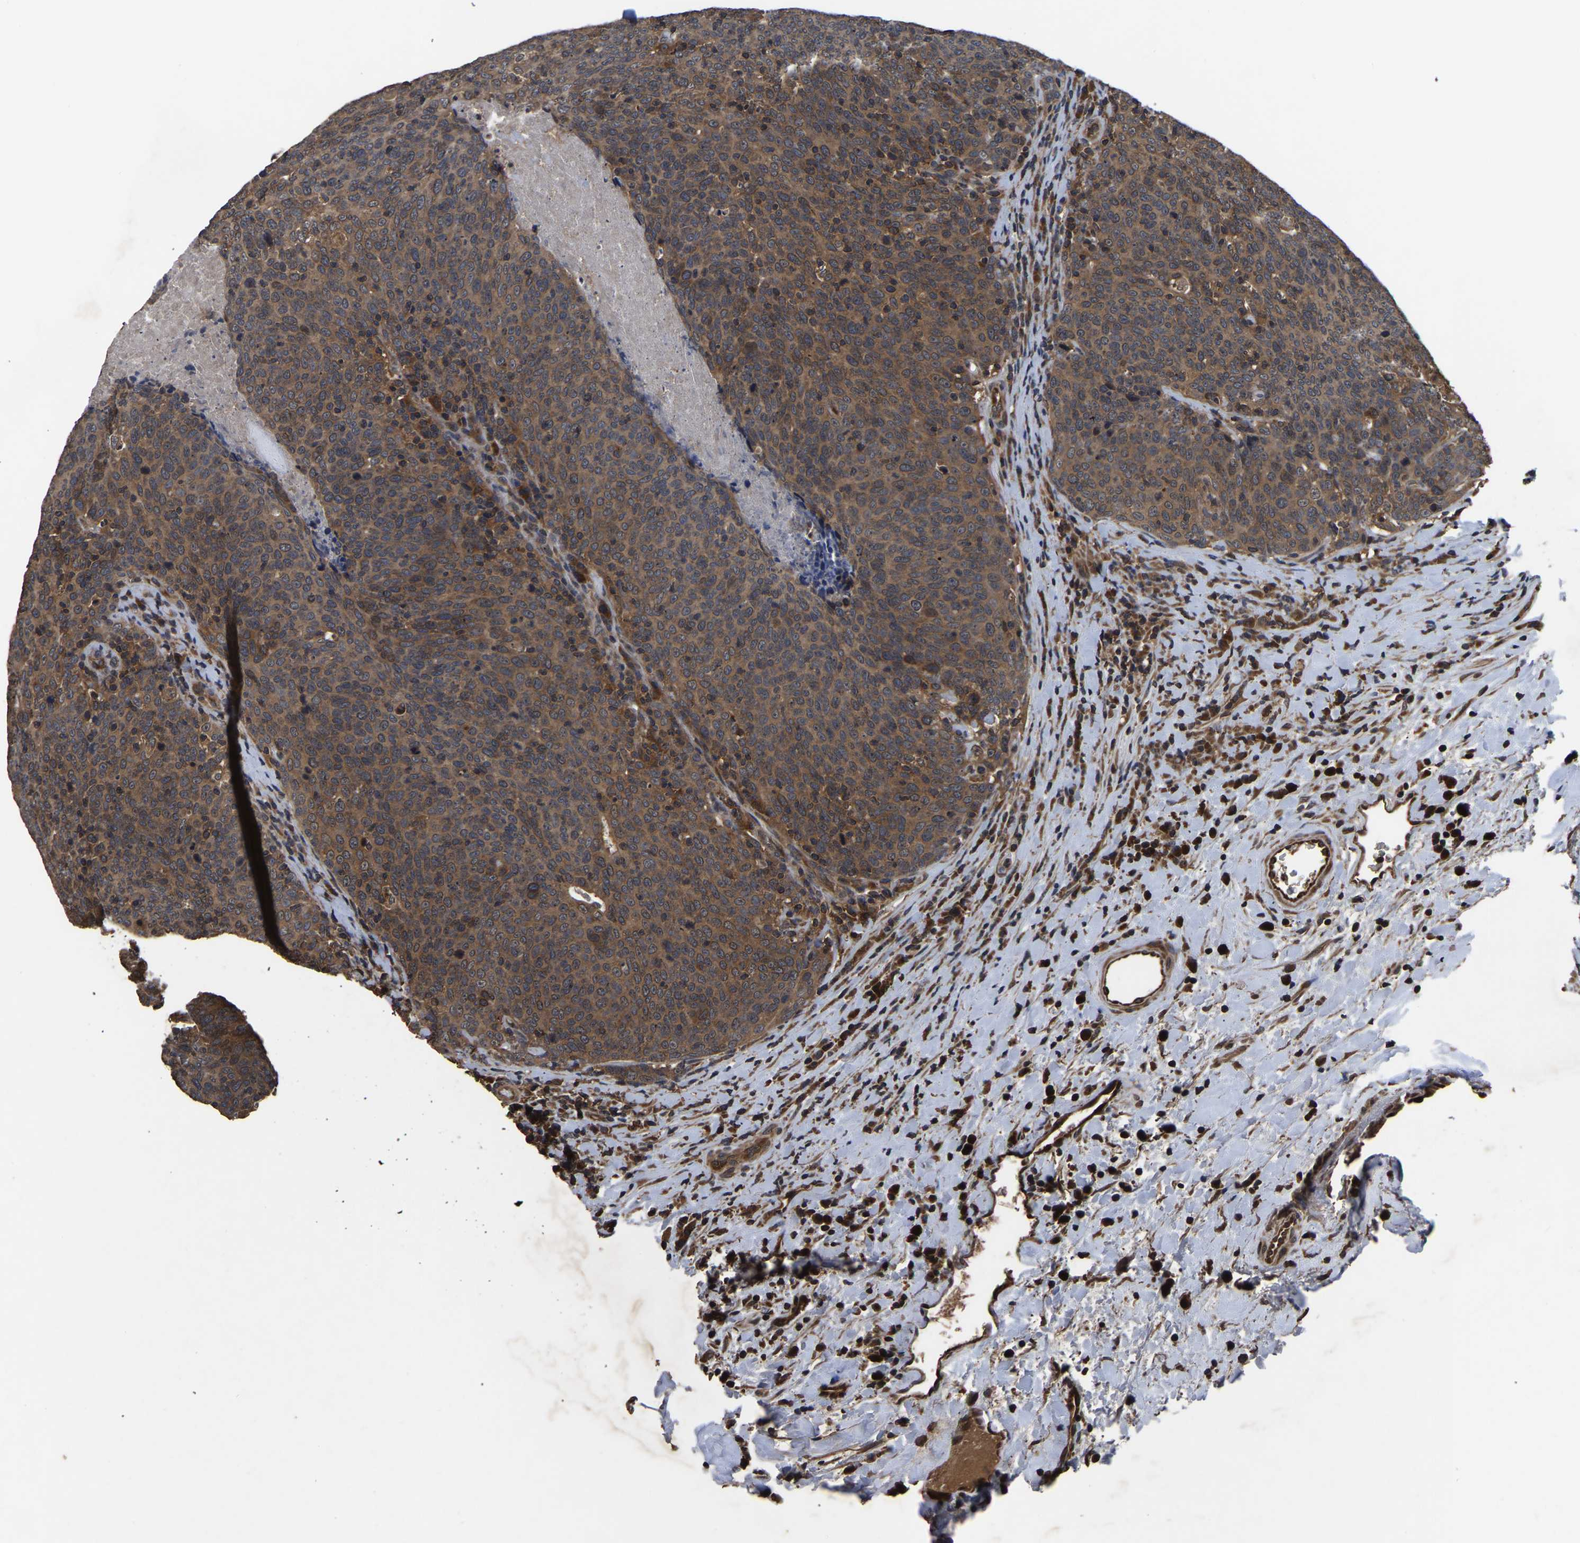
{"staining": {"intensity": "moderate", "quantity": ">75%", "location": "cytoplasmic/membranous"}, "tissue": "head and neck cancer", "cell_type": "Tumor cells", "image_type": "cancer", "snomed": [{"axis": "morphology", "description": "Squamous cell carcinoma, NOS"}, {"axis": "morphology", "description": "Squamous cell carcinoma, metastatic, NOS"}, {"axis": "topography", "description": "Lymph node"}, {"axis": "topography", "description": "Head-Neck"}], "caption": "A medium amount of moderate cytoplasmic/membranous positivity is present in approximately >75% of tumor cells in head and neck metastatic squamous cell carcinoma tissue.", "gene": "CRYZL1", "patient": {"sex": "male", "age": 62}}